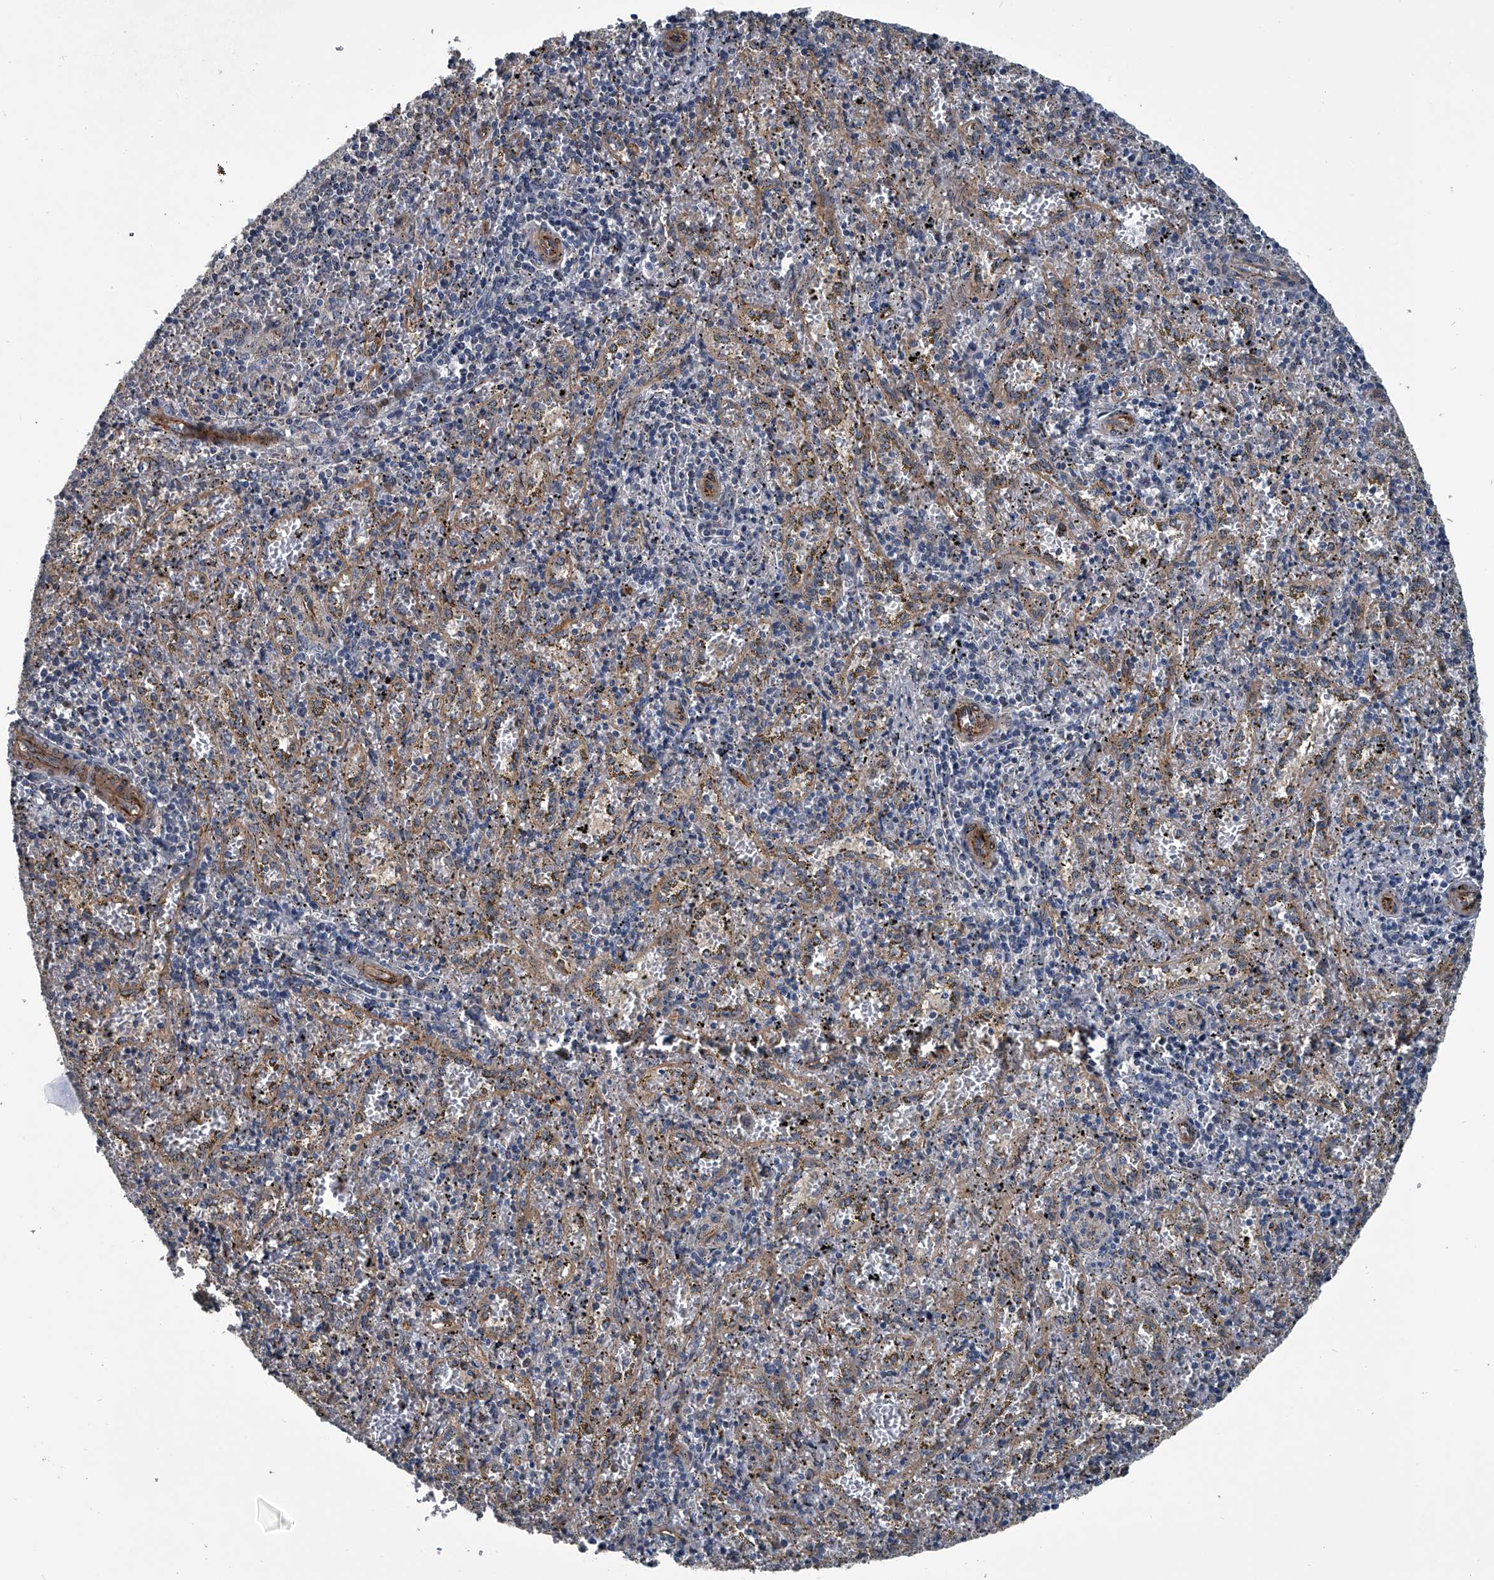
{"staining": {"intensity": "negative", "quantity": "none", "location": "none"}, "tissue": "spleen", "cell_type": "Cells in red pulp", "image_type": "normal", "snomed": [{"axis": "morphology", "description": "Normal tissue, NOS"}, {"axis": "topography", "description": "Spleen"}], "caption": "An immunohistochemistry histopathology image of unremarkable spleen is shown. There is no staining in cells in red pulp of spleen. (DAB IHC, high magnification).", "gene": "LDLRAD2", "patient": {"sex": "male", "age": 11}}